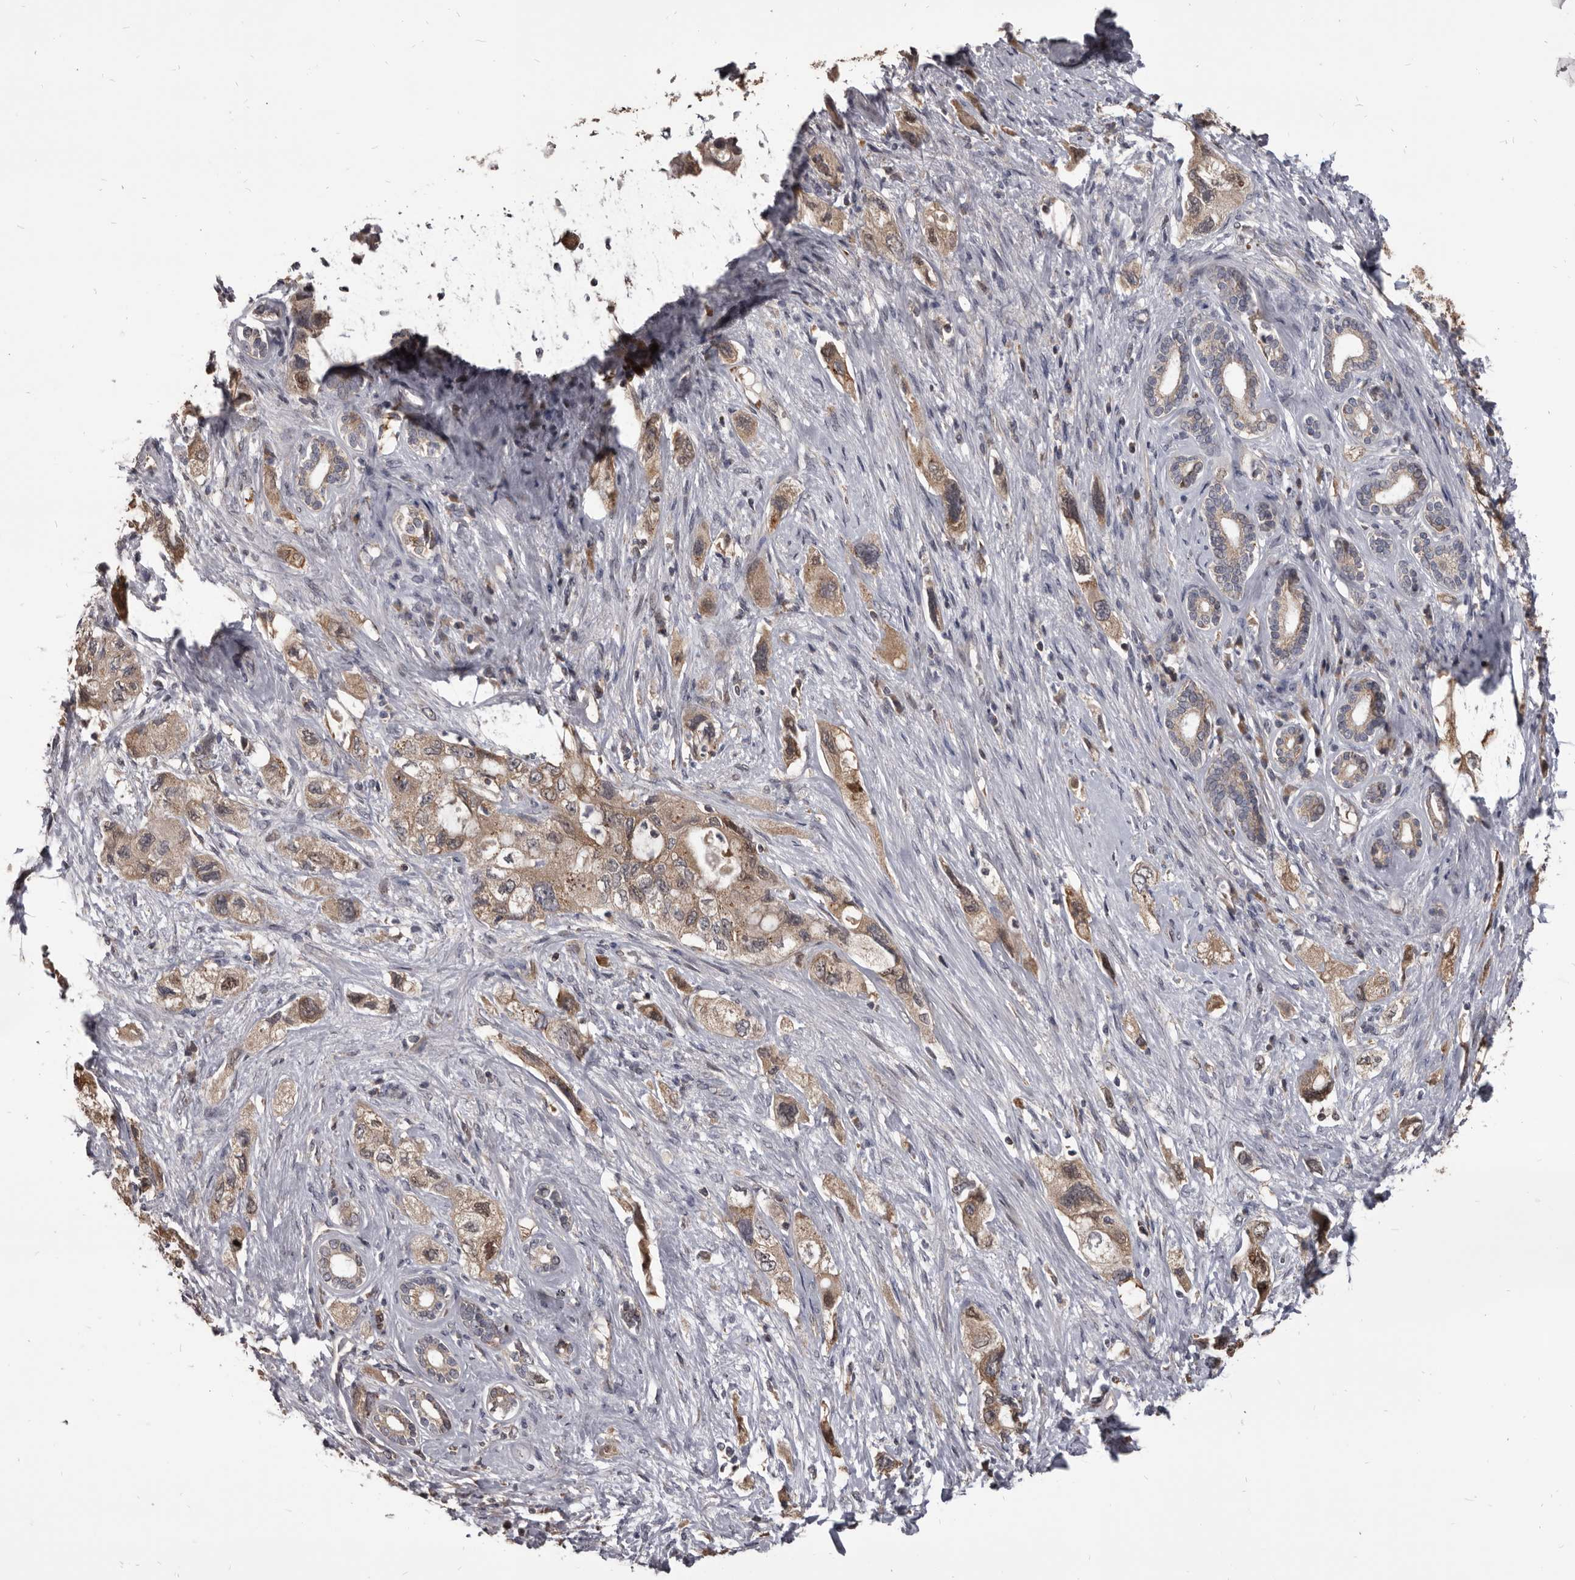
{"staining": {"intensity": "moderate", "quantity": ">75%", "location": "cytoplasmic/membranous"}, "tissue": "pancreatic cancer", "cell_type": "Tumor cells", "image_type": "cancer", "snomed": [{"axis": "morphology", "description": "Adenocarcinoma, NOS"}, {"axis": "topography", "description": "Pancreas"}], "caption": "Immunohistochemical staining of human pancreatic cancer (adenocarcinoma) displays moderate cytoplasmic/membranous protein expression in approximately >75% of tumor cells.", "gene": "MAP3K14", "patient": {"sex": "female", "age": 73}}